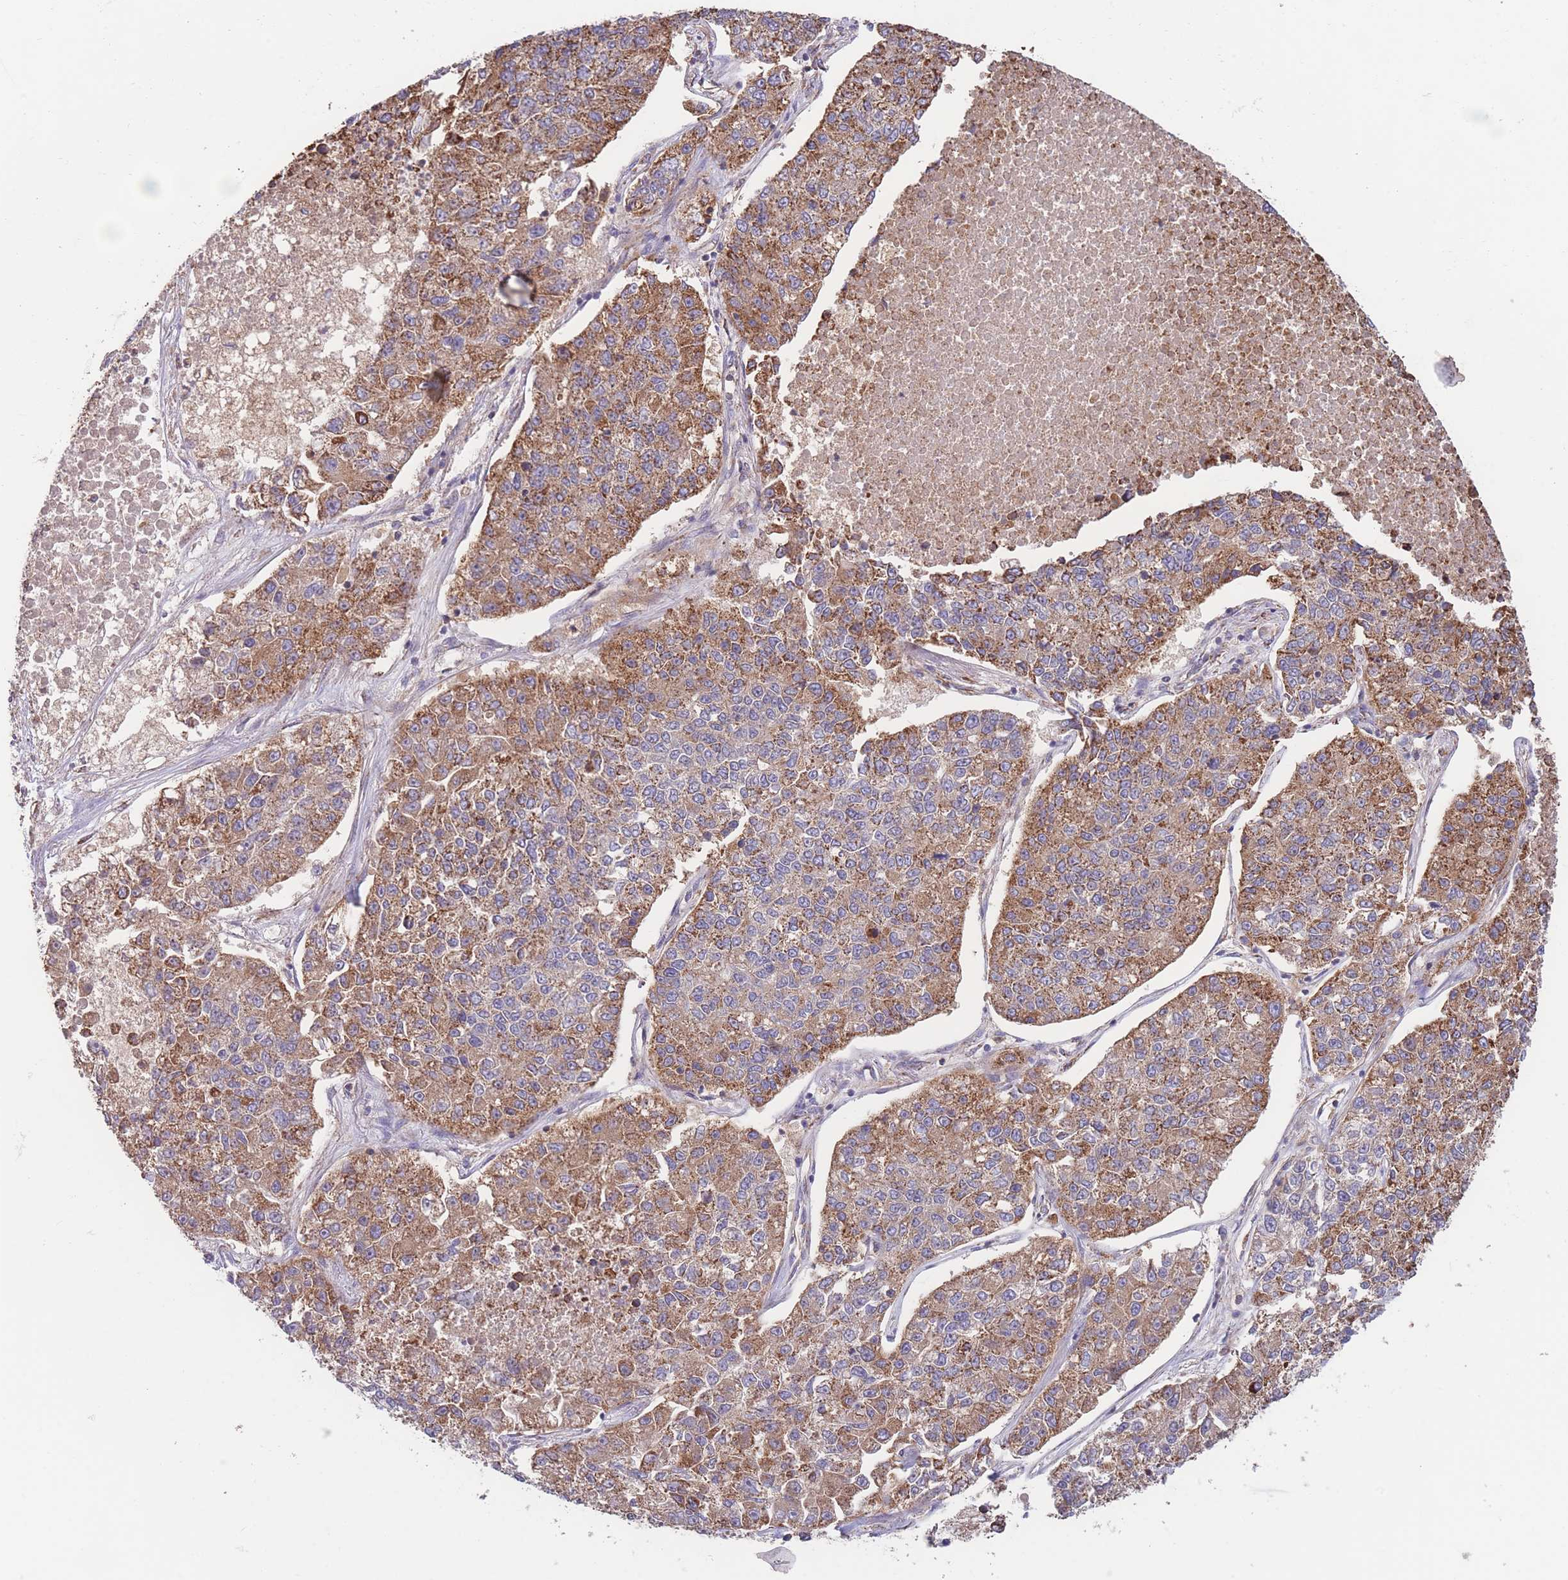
{"staining": {"intensity": "moderate", "quantity": "25%-75%", "location": "cytoplasmic/membranous"}, "tissue": "lung cancer", "cell_type": "Tumor cells", "image_type": "cancer", "snomed": [{"axis": "morphology", "description": "Adenocarcinoma, NOS"}, {"axis": "topography", "description": "Lung"}], "caption": "Protein expression analysis of lung cancer (adenocarcinoma) exhibits moderate cytoplasmic/membranous staining in about 25%-75% of tumor cells. (IHC, brightfield microscopy, high magnification).", "gene": "FKBP8", "patient": {"sex": "male", "age": 49}}